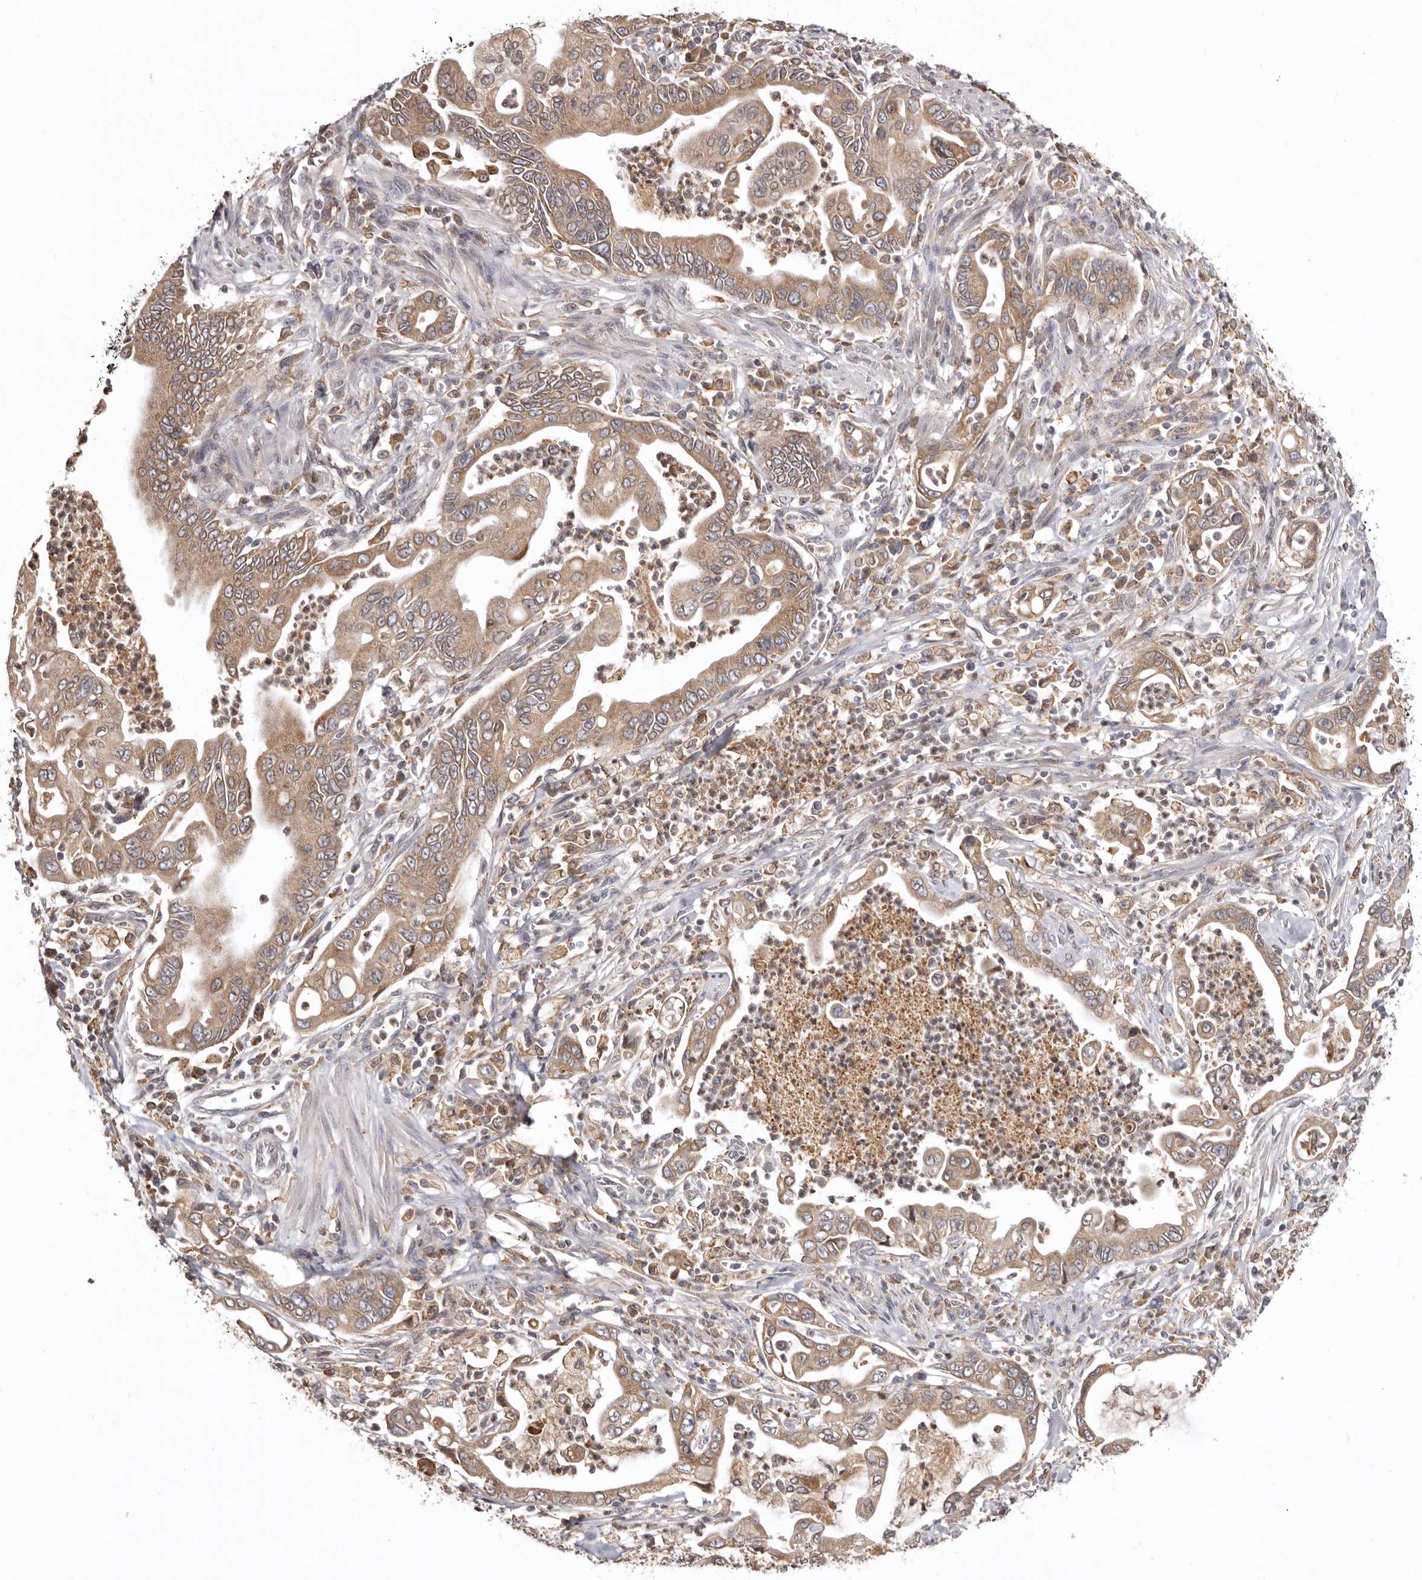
{"staining": {"intensity": "moderate", "quantity": ">75%", "location": "cytoplasmic/membranous"}, "tissue": "pancreatic cancer", "cell_type": "Tumor cells", "image_type": "cancer", "snomed": [{"axis": "morphology", "description": "Adenocarcinoma, NOS"}, {"axis": "topography", "description": "Pancreas"}], "caption": "This photomicrograph reveals immunohistochemistry staining of adenocarcinoma (pancreatic), with medium moderate cytoplasmic/membranous positivity in approximately >75% of tumor cells.", "gene": "INKA2", "patient": {"sex": "male", "age": 78}}